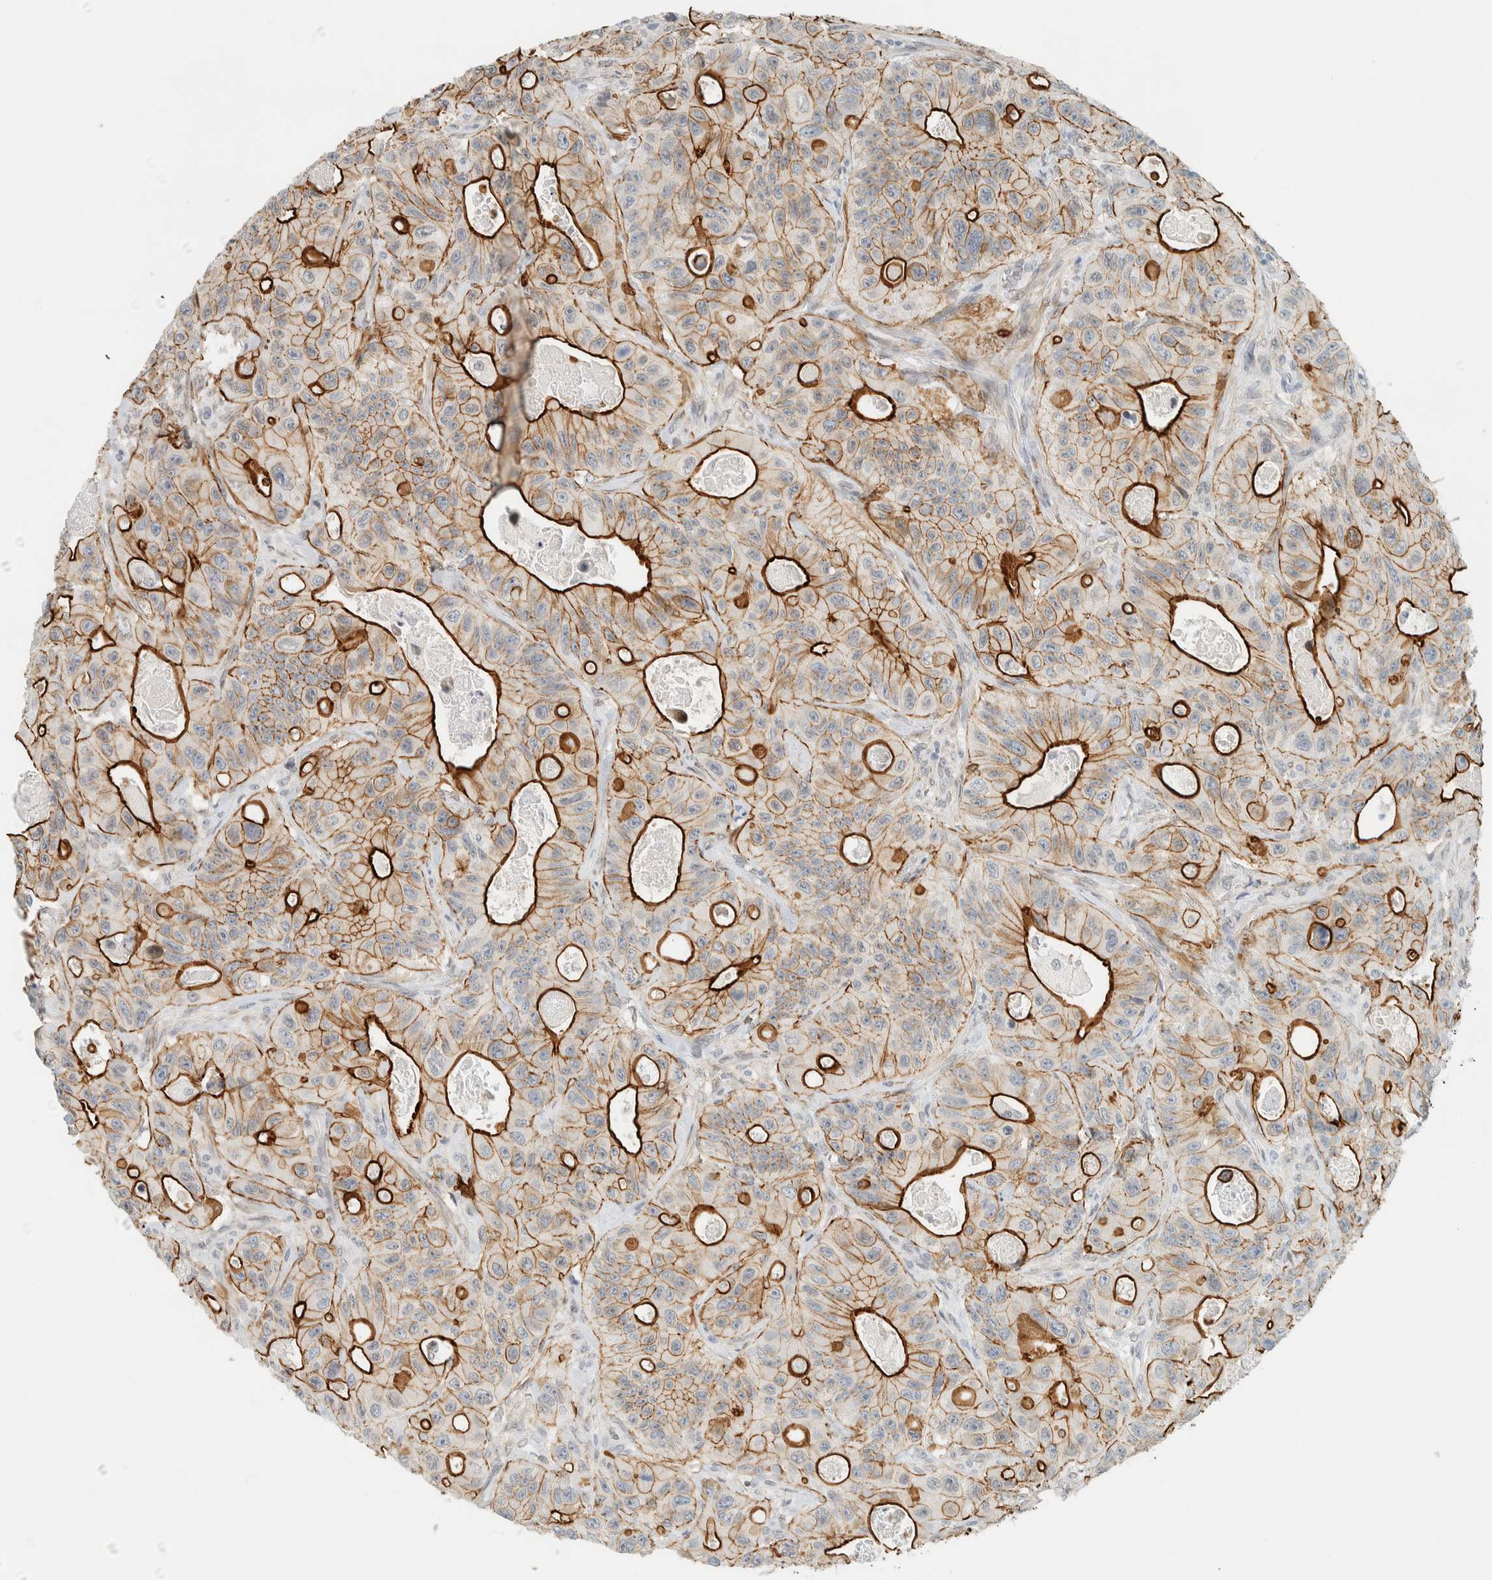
{"staining": {"intensity": "strong", "quantity": "25%-75%", "location": "cytoplasmic/membranous"}, "tissue": "colorectal cancer", "cell_type": "Tumor cells", "image_type": "cancer", "snomed": [{"axis": "morphology", "description": "Adenocarcinoma, NOS"}, {"axis": "topography", "description": "Colon"}], "caption": "Immunohistochemical staining of human colorectal adenocarcinoma demonstrates strong cytoplasmic/membranous protein expression in about 25%-75% of tumor cells.", "gene": "C1QTNF12", "patient": {"sex": "female", "age": 46}}